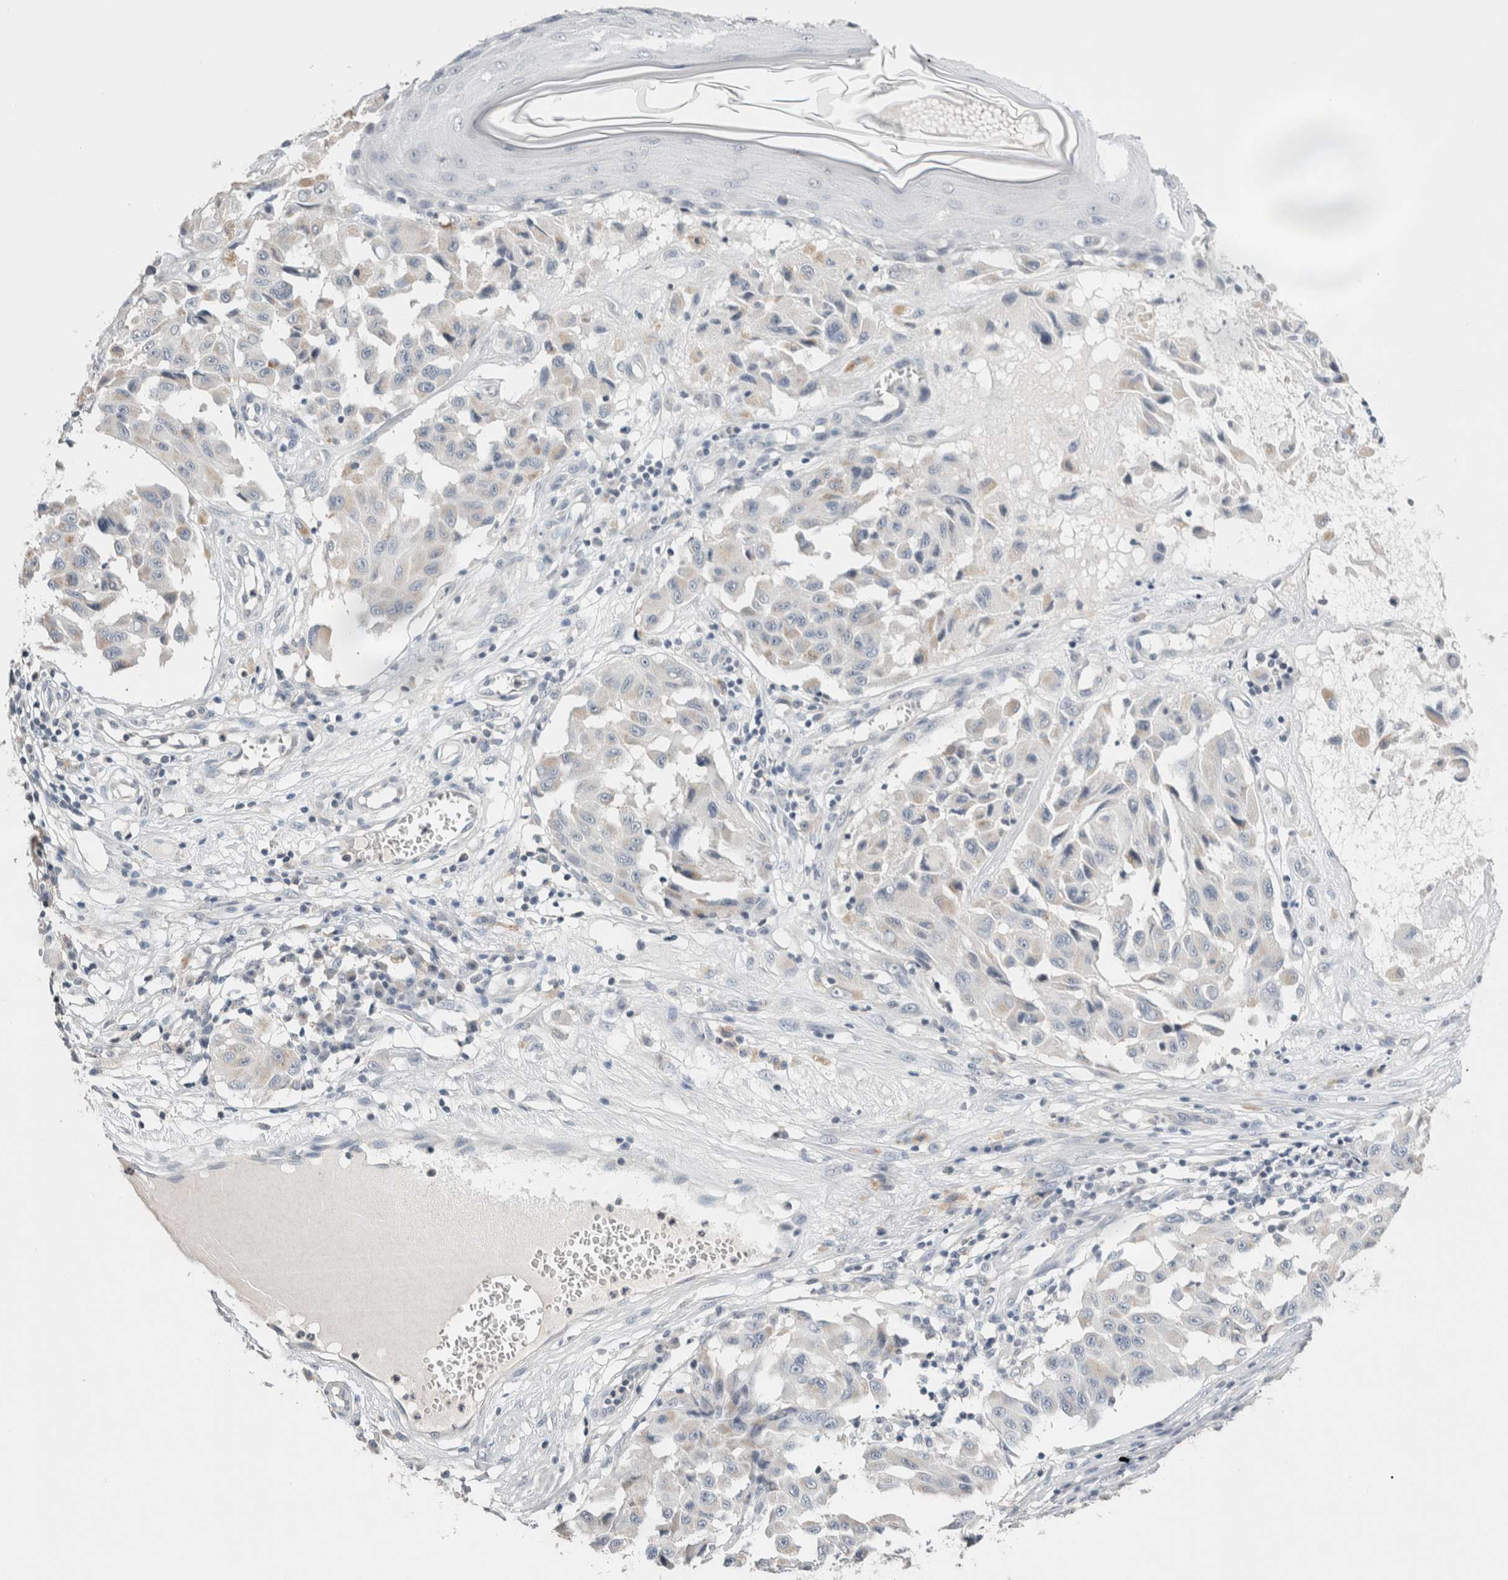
{"staining": {"intensity": "negative", "quantity": "none", "location": "none"}, "tissue": "melanoma", "cell_type": "Tumor cells", "image_type": "cancer", "snomed": [{"axis": "morphology", "description": "Malignant melanoma, NOS"}, {"axis": "topography", "description": "Skin"}], "caption": "The micrograph displays no significant expression in tumor cells of malignant melanoma. Brightfield microscopy of IHC stained with DAB (brown) and hematoxylin (blue), captured at high magnification.", "gene": "CRAT", "patient": {"sex": "male", "age": 30}}